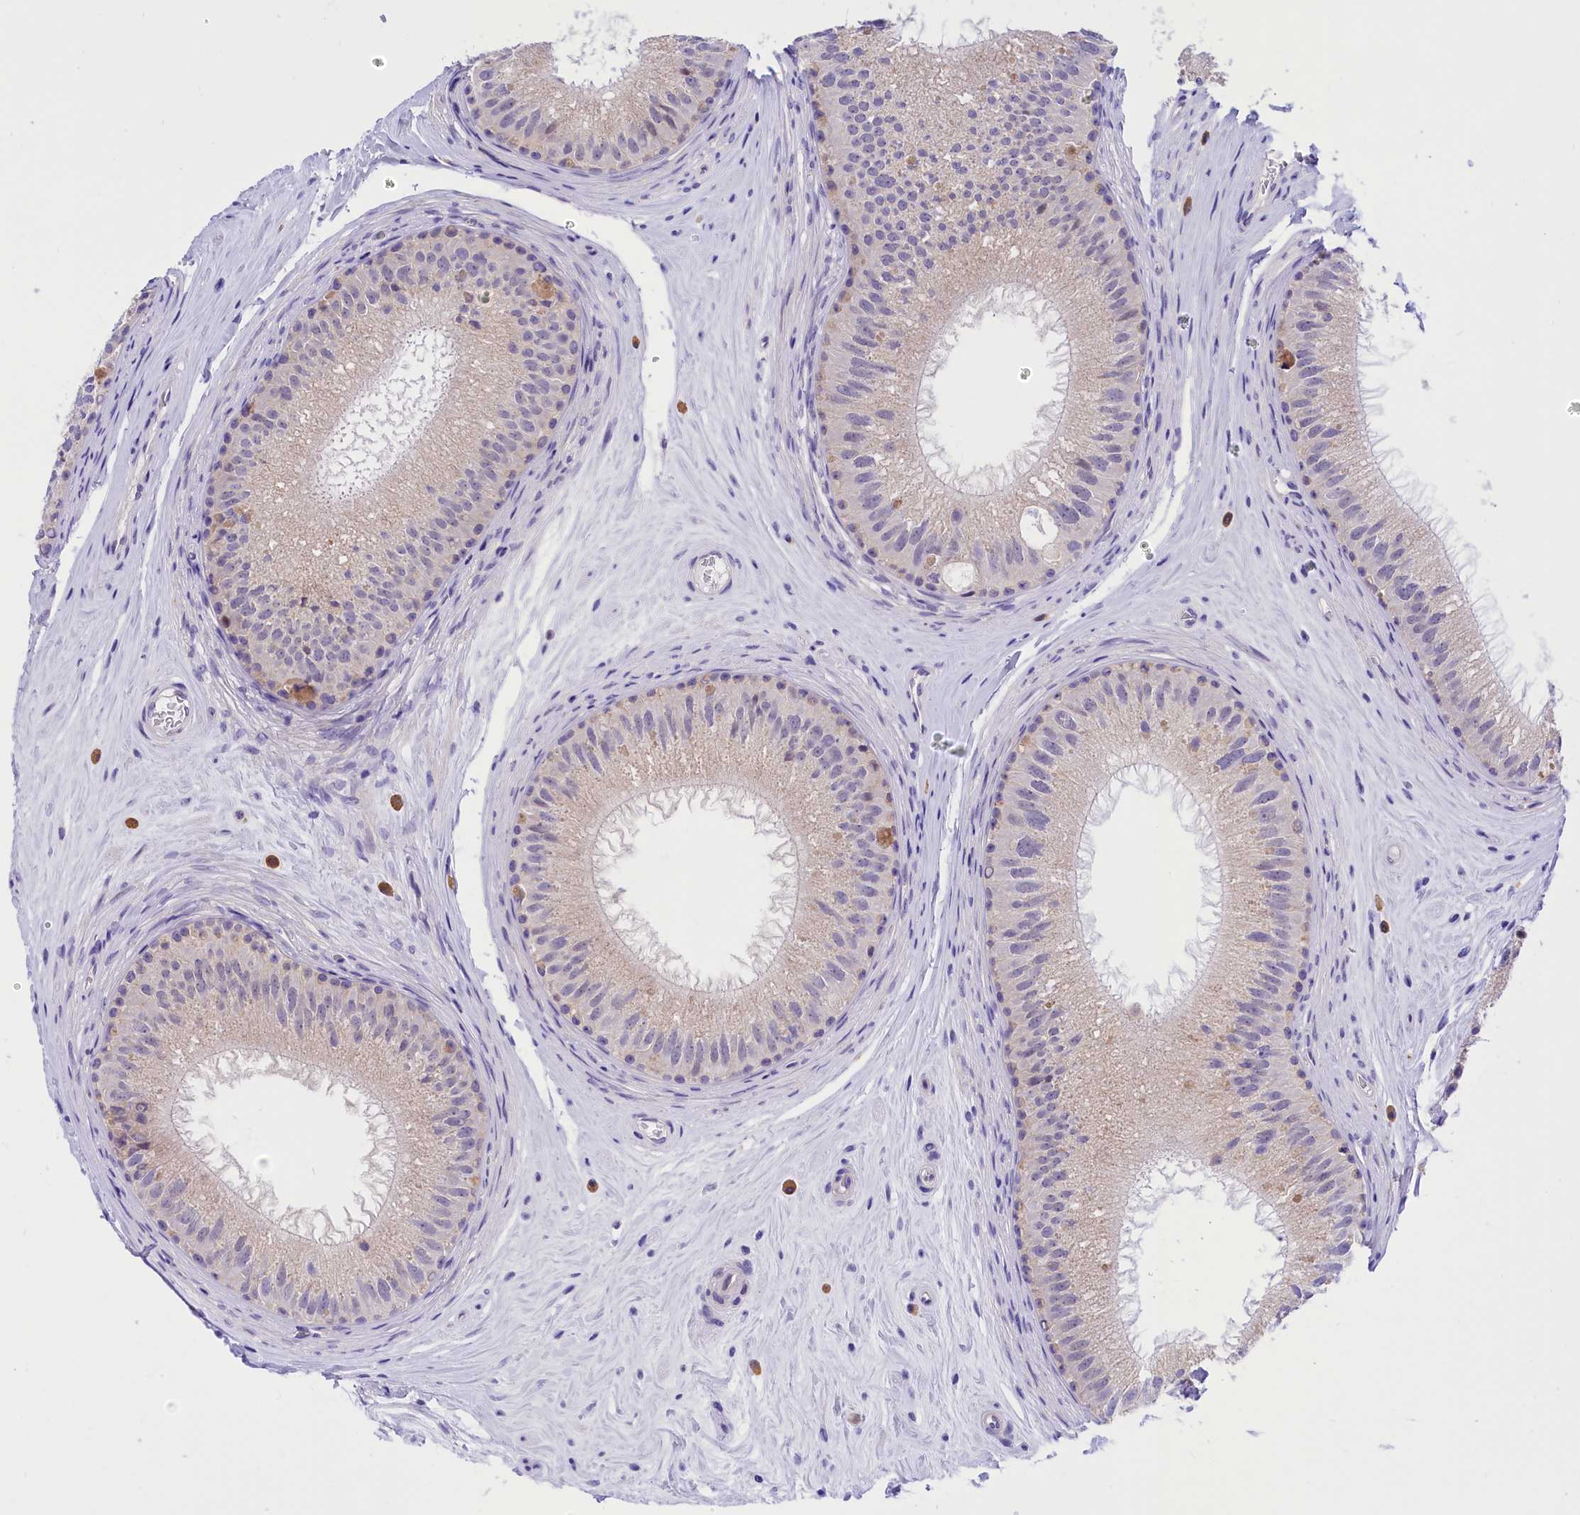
{"staining": {"intensity": "weak", "quantity": "<25%", "location": "cytoplasmic/membranous"}, "tissue": "epididymis", "cell_type": "Glandular cells", "image_type": "normal", "snomed": [{"axis": "morphology", "description": "Normal tissue, NOS"}, {"axis": "topography", "description": "Epididymis"}], "caption": "DAB (3,3'-diaminobenzidine) immunohistochemical staining of benign human epididymis shows no significant positivity in glandular cells.", "gene": "COL6A5", "patient": {"sex": "male", "age": 33}}